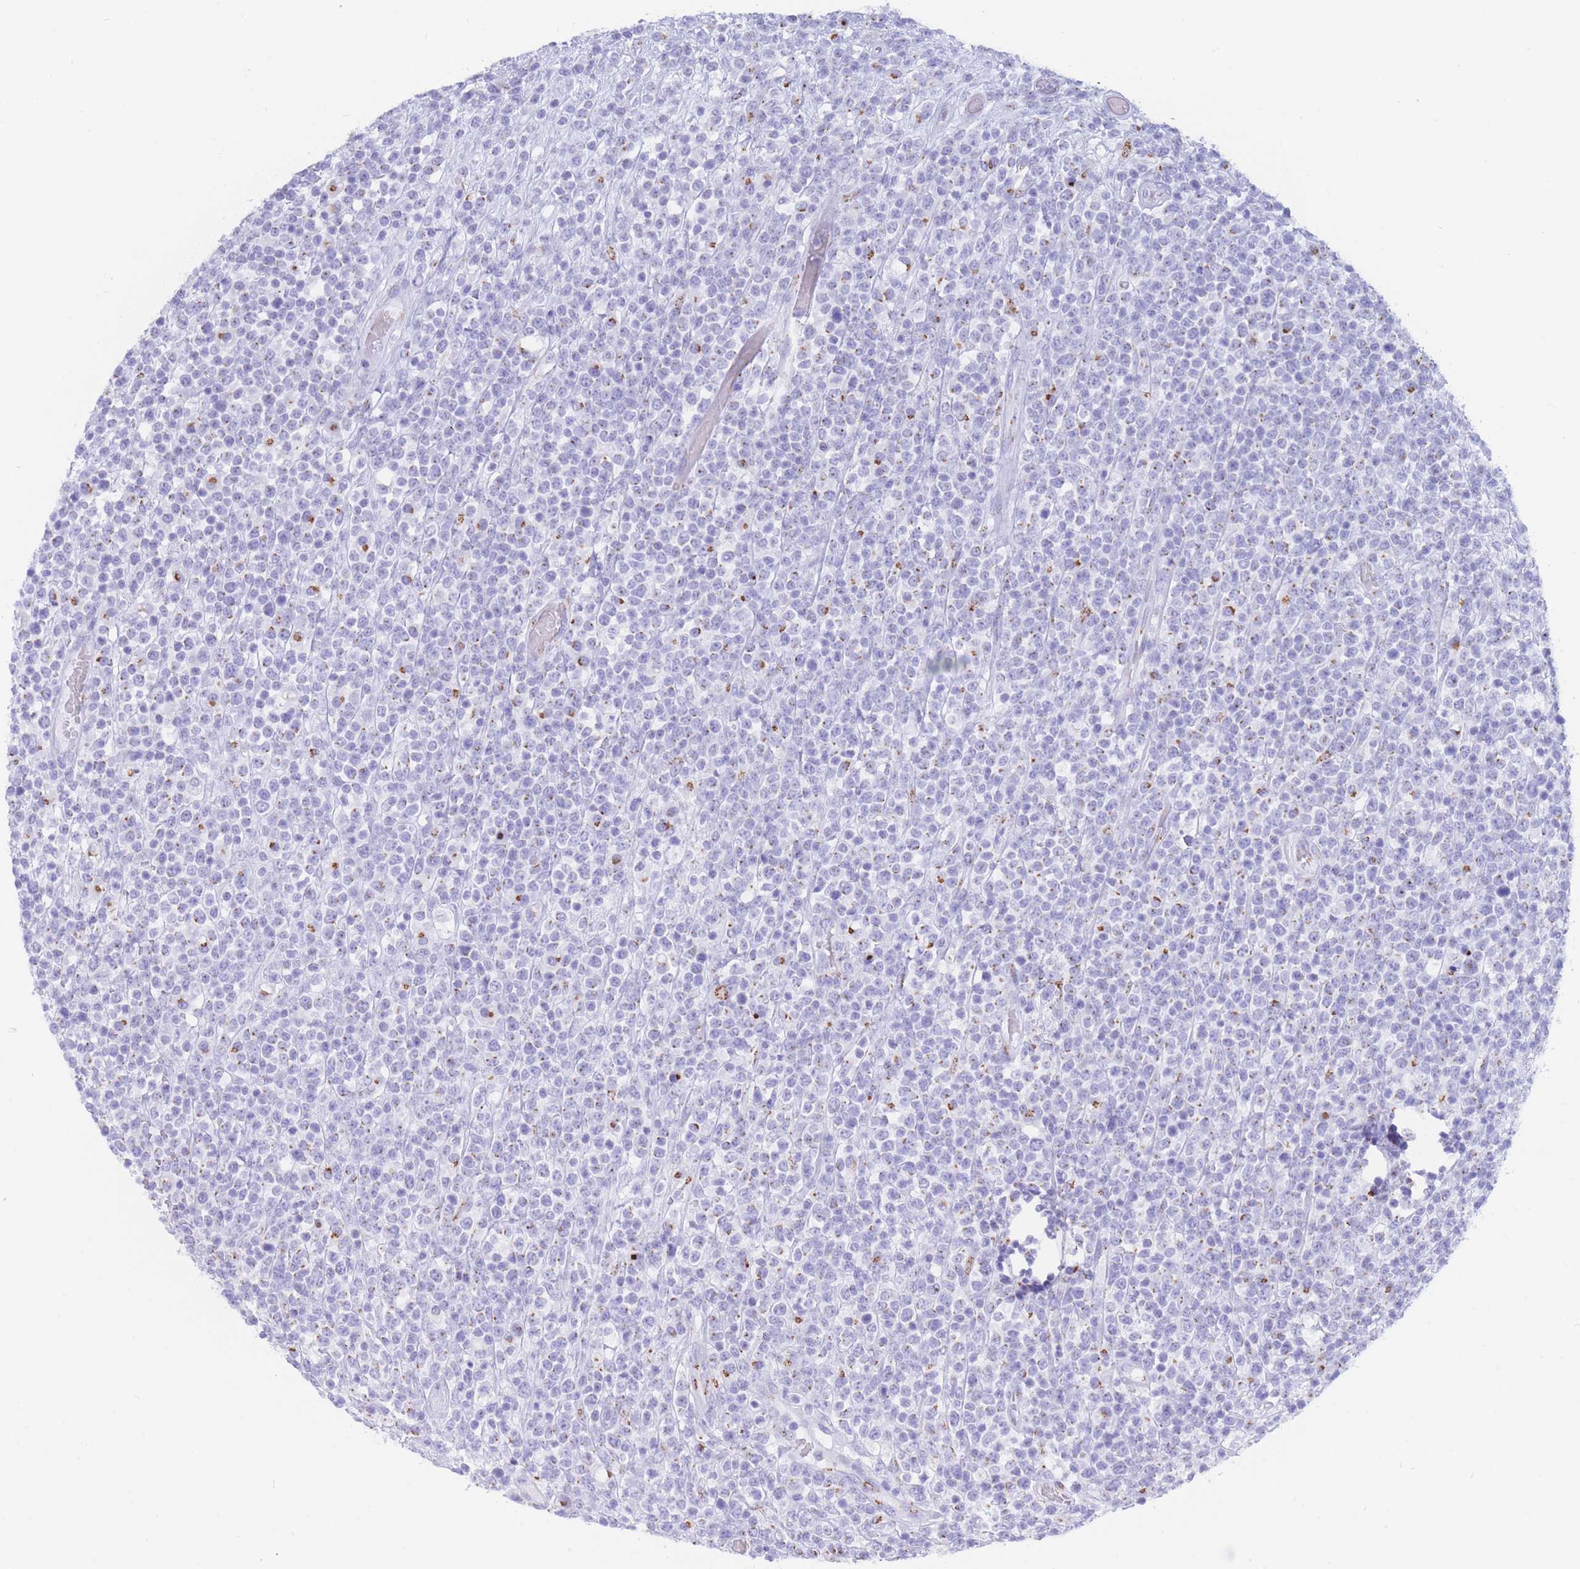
{"staining": {"intensity": "moderate", "quantity": "<25%", "location": "cytoplasmic/membranous"}, "tissue": "lymphoma", "cell_type": "Tumor cells", "image_type": "cancer", "snomed": [{"axis": "morphology", "description": "Malignant lymphoma, non-Hodgkin's type, High grade"}, {"axis": "topography", "description": "Colon"}], "caption": "Malignant lymphoma, non-Hodgkin's type (high-grade) was stained to show a protein in brown. There is low levels of moderate cytoplasmic/membranous staining in about <25% of tumor cells. The staining was performed using DAB (3,3'-diaminobenzidine), with brown indicating positive protein expression. Nuclei are stained blue with hematoxylin.", "gene": "FAM3C", "patient": {"sex": "female", "age": 53}}